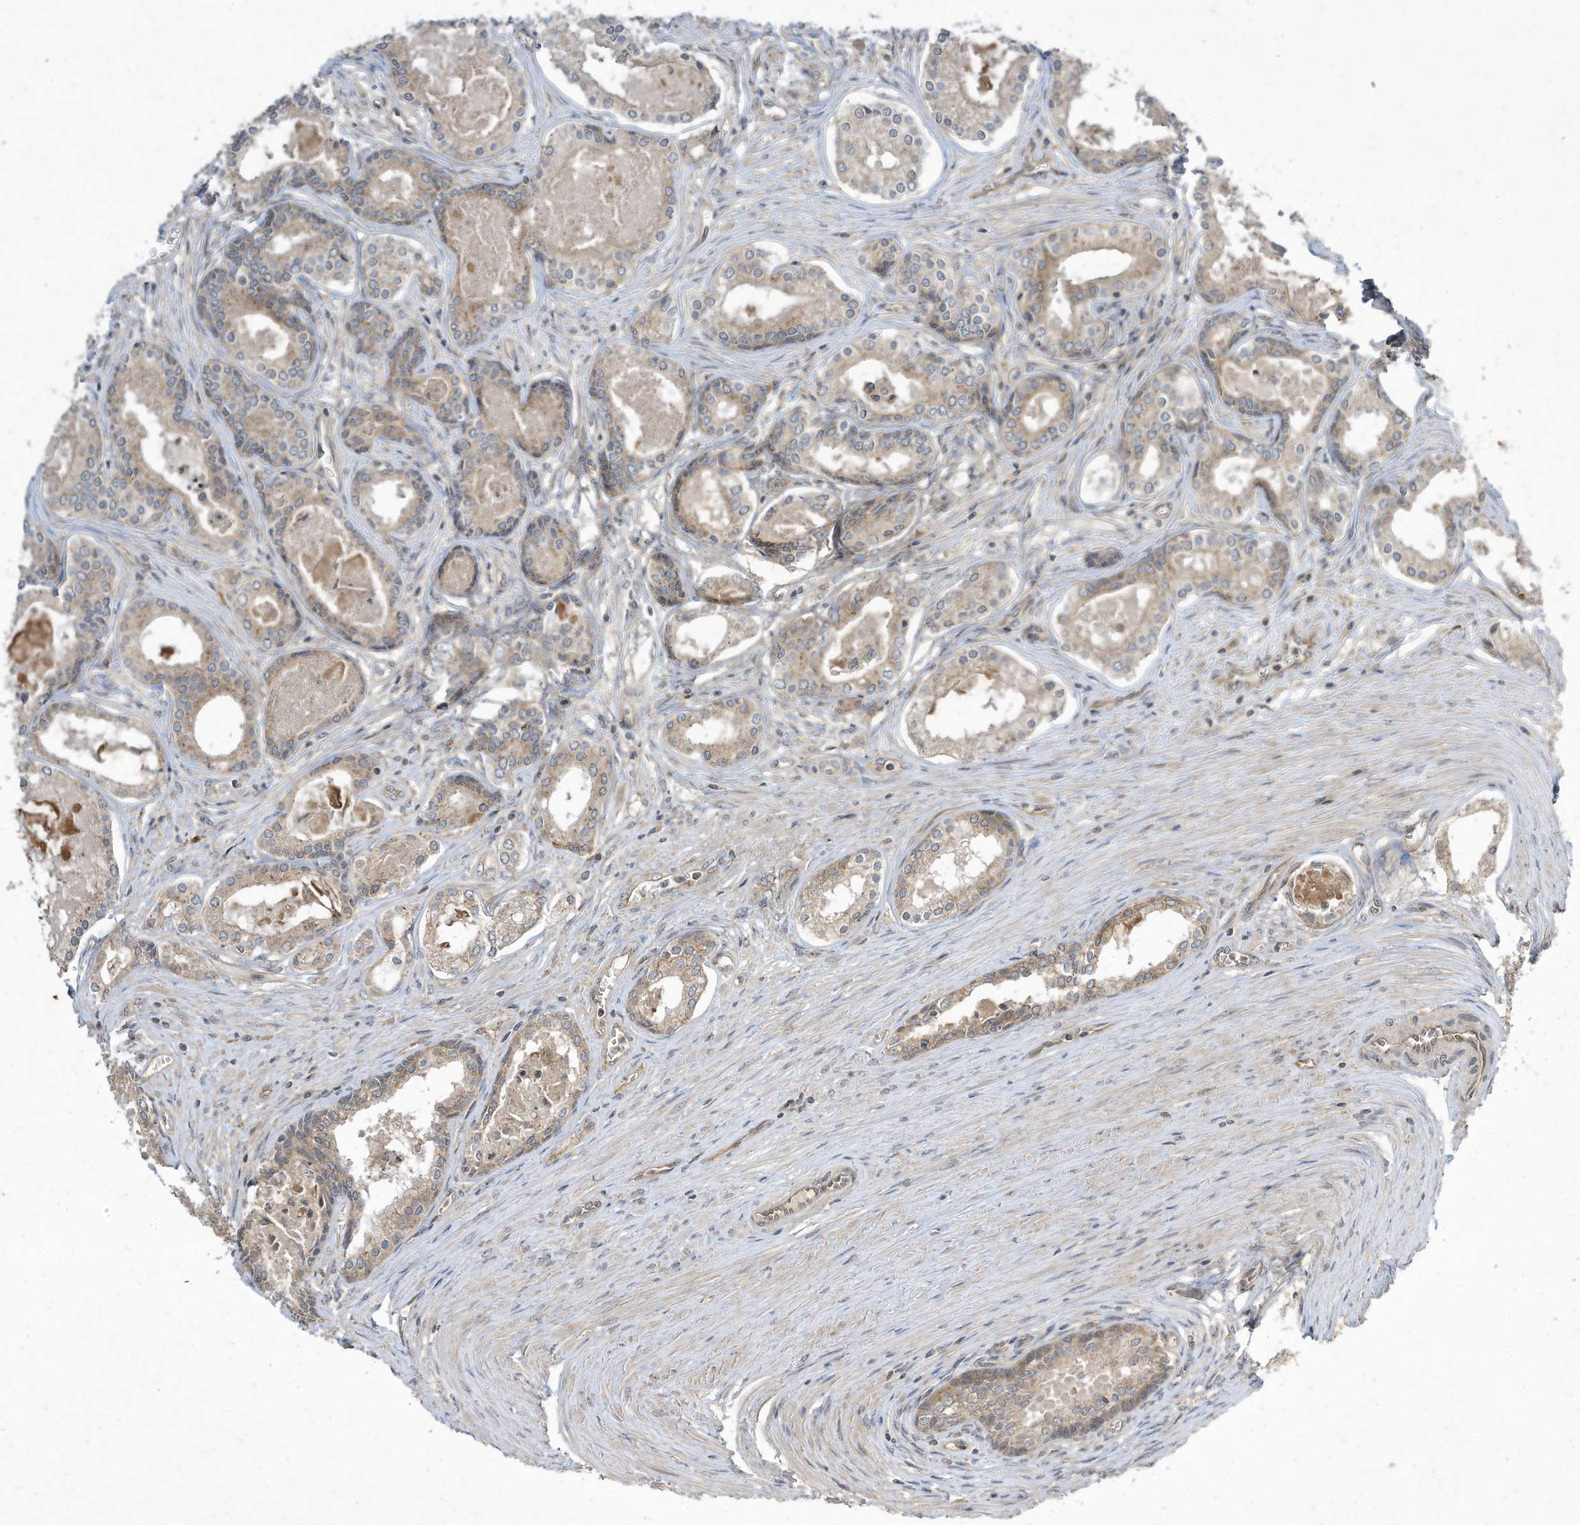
{"staining": {"intensity": "weak", "quantity": ">75%", "location": "cytoplasmic/membranous"}, "tissue": "prostate cancer", "cell_type": "Tumor cells", "image_type": "cancer", "snomed": [{"axis": "morphology", "description": "Adenocarcinoma, High grade"}, {"axis": "topography", "description": "Prostate"}], "caption": "A brown stain shows weak cytoplasmic/membranous expression of a protein in human prostate adenocarcinoma (high-grade) tumor cells.", "gene": "MATN2", "patient": {"sex": "male", "age": 68}}